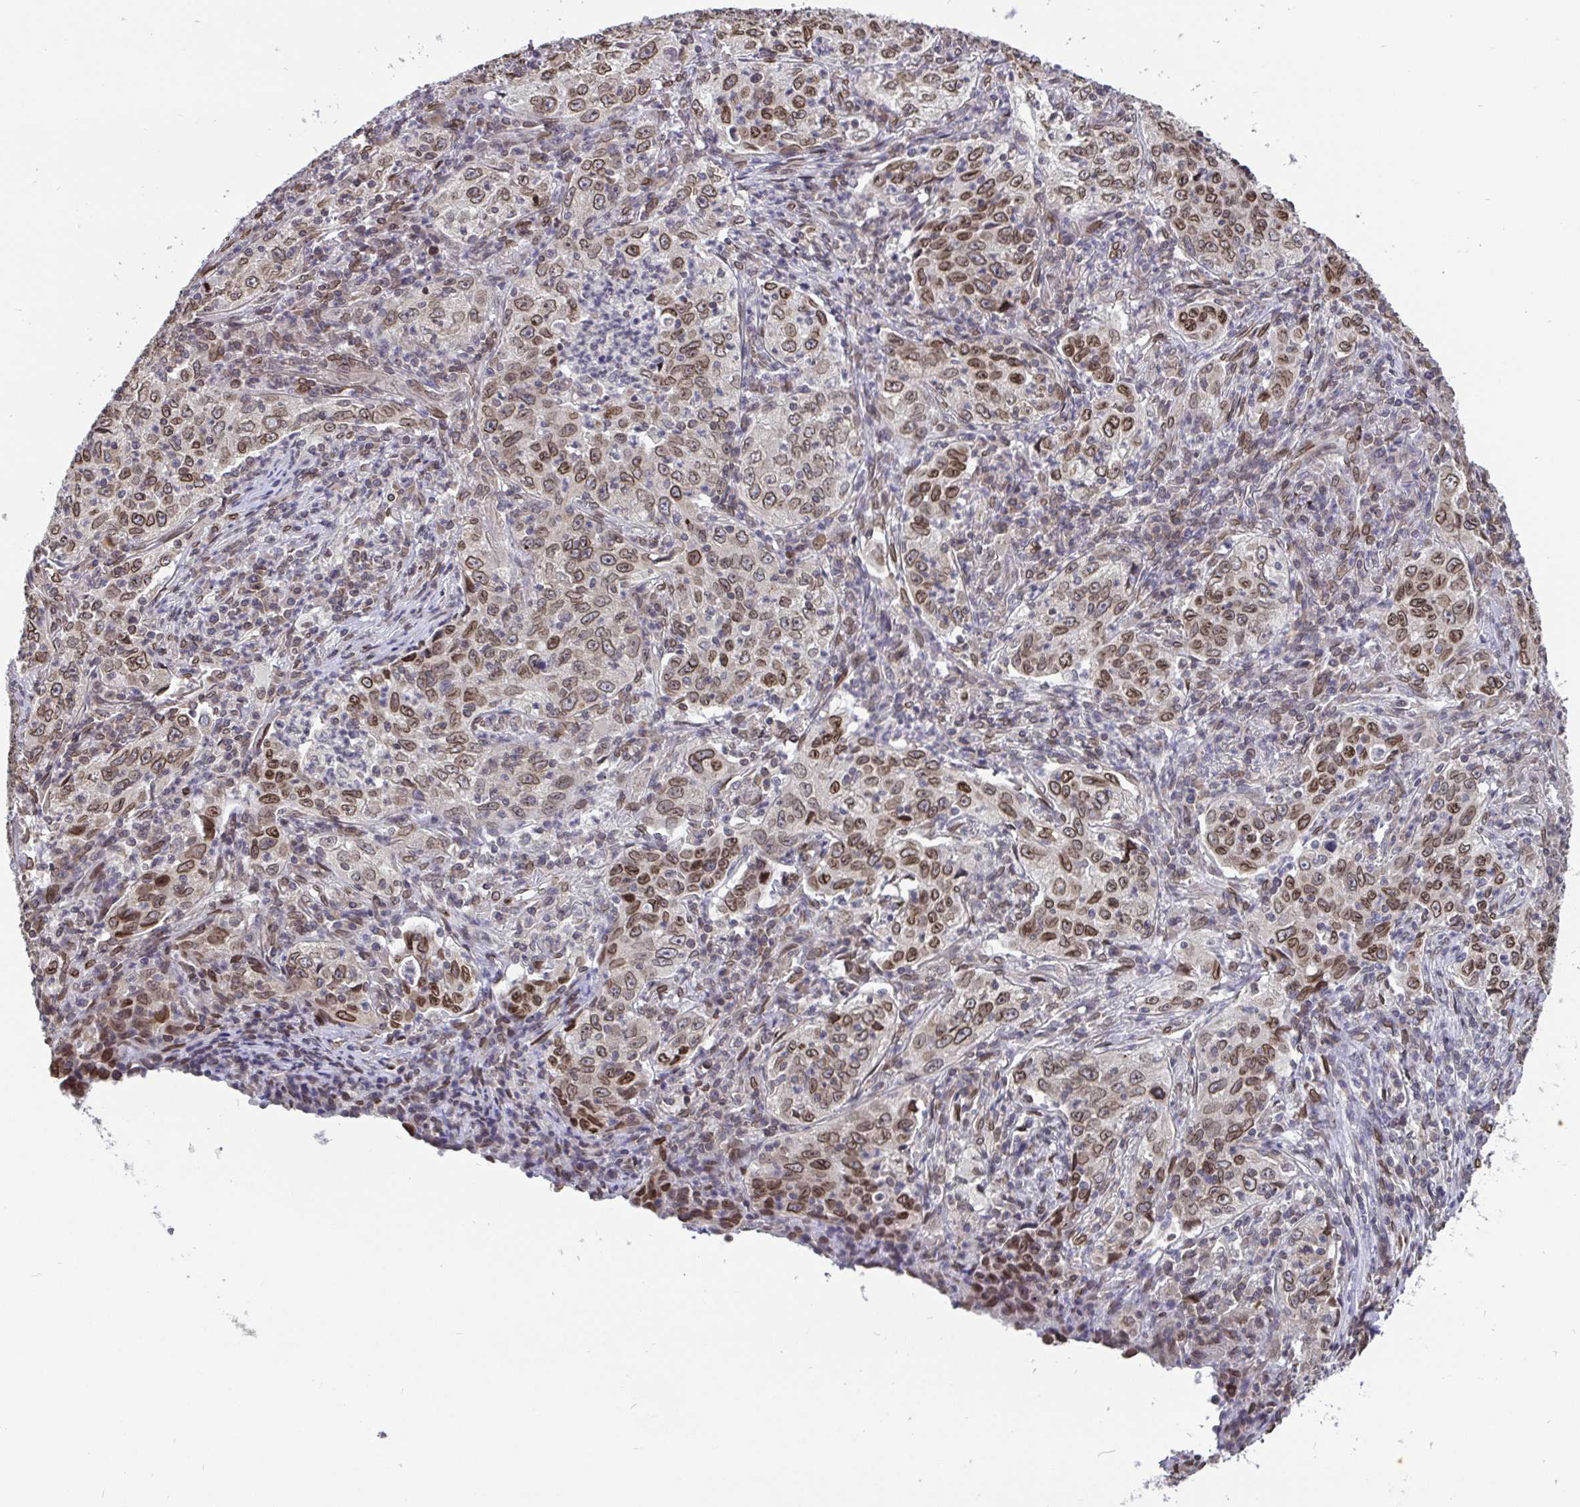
{"staining": {"intensity": "moderate", "quantity": ">75%", "location": "cytoplasmic/membranous,nuclear"}, "tissue": "lung cancer", "cell_type": "Tumor cells", "image_type": "cancer", "snomed": [{"axis": "morphology", "description": "Squamous cell carcinoma, NOS"}, {"axis": "topography", "description": "Lung"}], "caption": "High-power microscopy captured an IHC micrograph of lung cancer, revealing moderate cytoplasmic/membranous and nuclear staining in approximately >75% of tumor cells.", "gene": "EMD", "patient": {"sex": "male", "age": 71}}